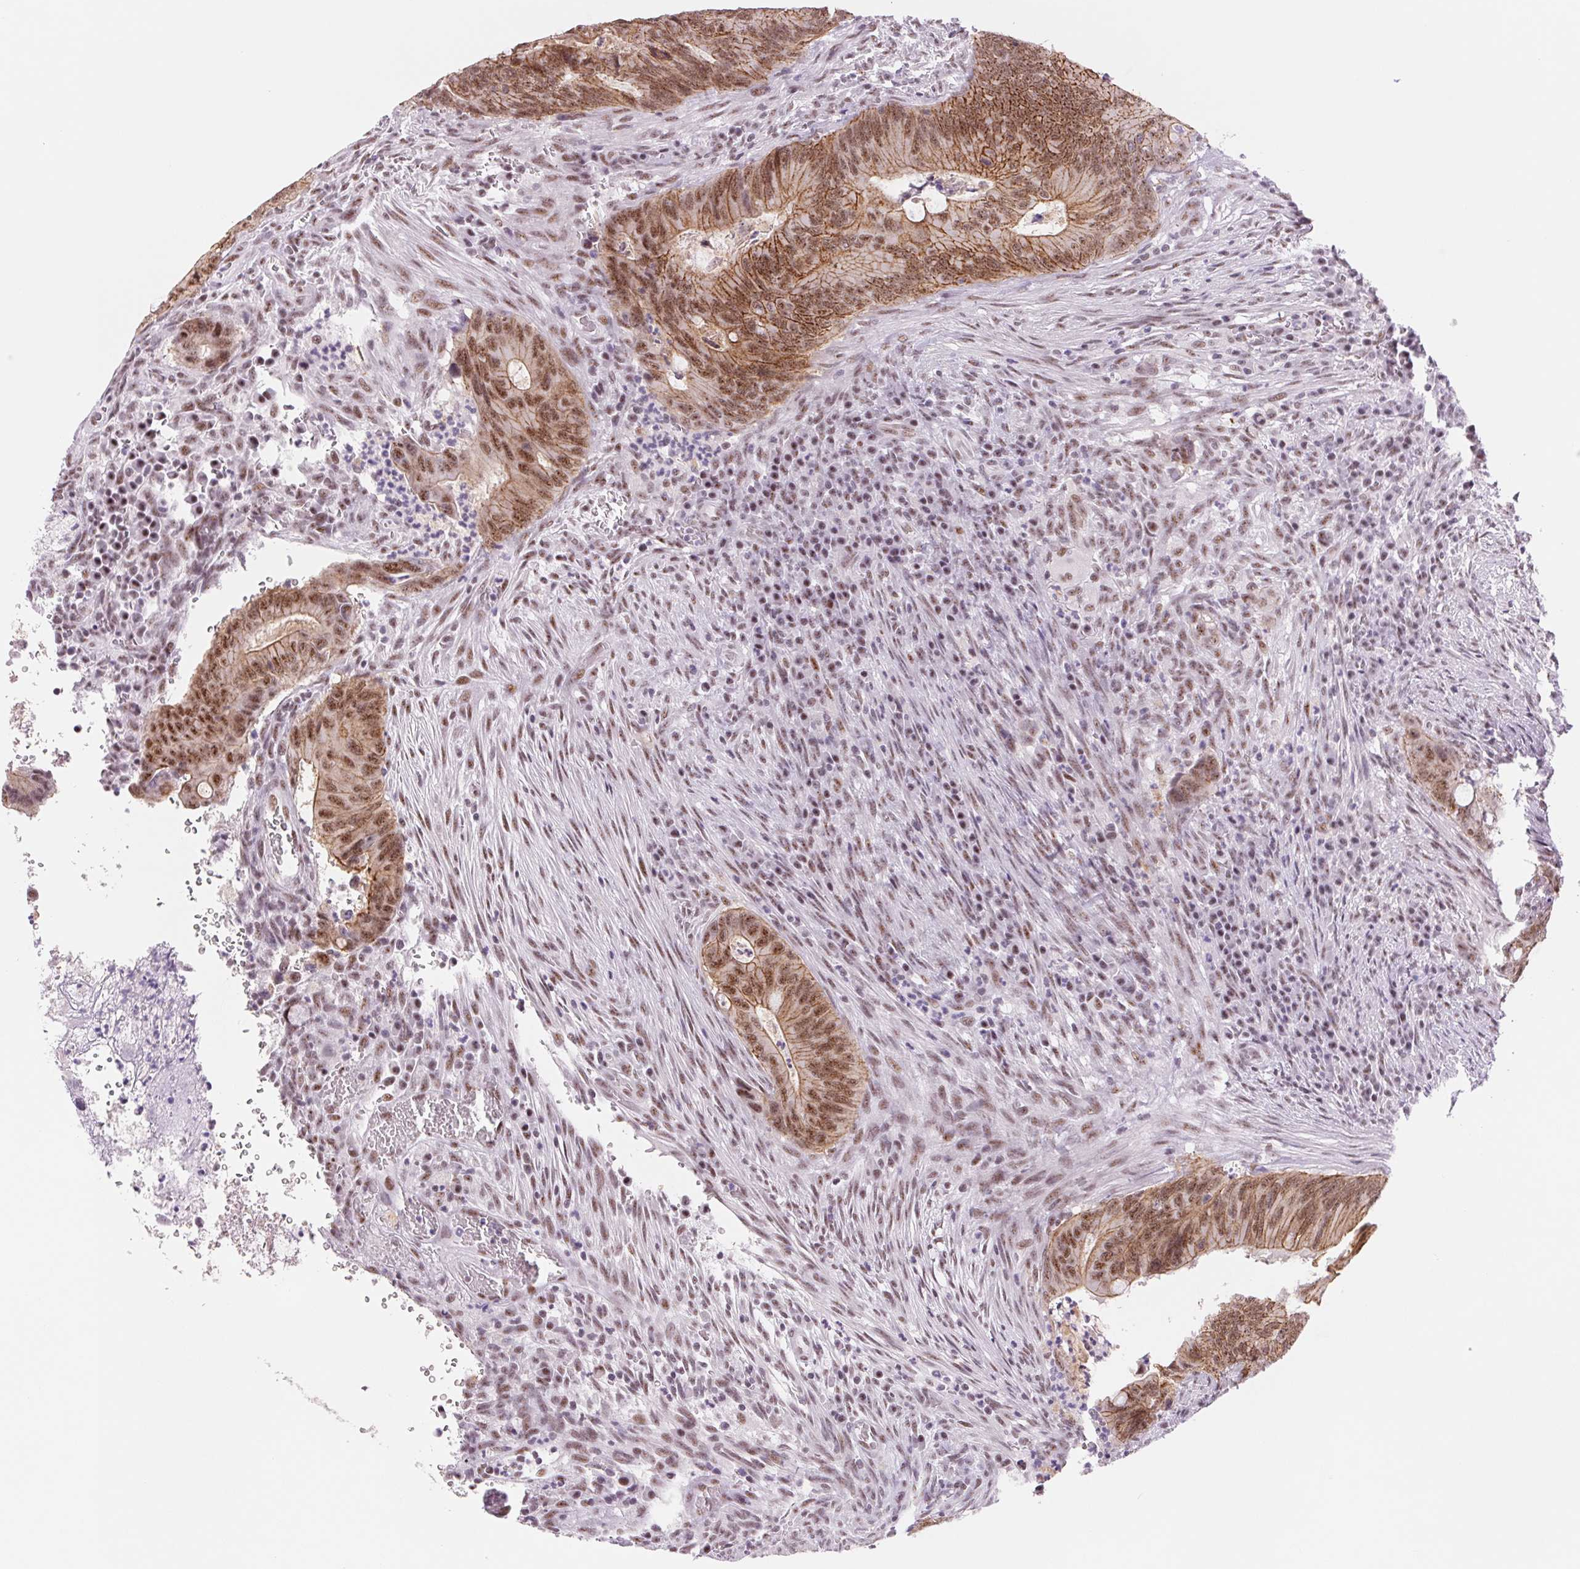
{"staining": {"intensity": "moderate", "quantity": ">75%", "location": "cytoplasmic/membranous,nuclear"}, "tissue": "colorectal cancer", "cell_type": "Tumor cells", "image_type": "cancer", "snomed": [{"axis": "morphology", "description": "Adenocarcinoma, NOS"}, {"axis": "topography", "description": "Colon"}], "caption": "Immunohistochemical staining of human colorectal adenocarcinoma reveals moderate cytoplasmic/membranous and nuclear protein positivity in approximately >75% of tumor cells. The staining is performed using DAB (3,3'-diaminobenzidine) brown chromogen to label protein expression. The nuclei are counter-stained blue using hematoxylin.", "gene": "ZC3H14", "patient": {"sex": "female", "age": 74}}